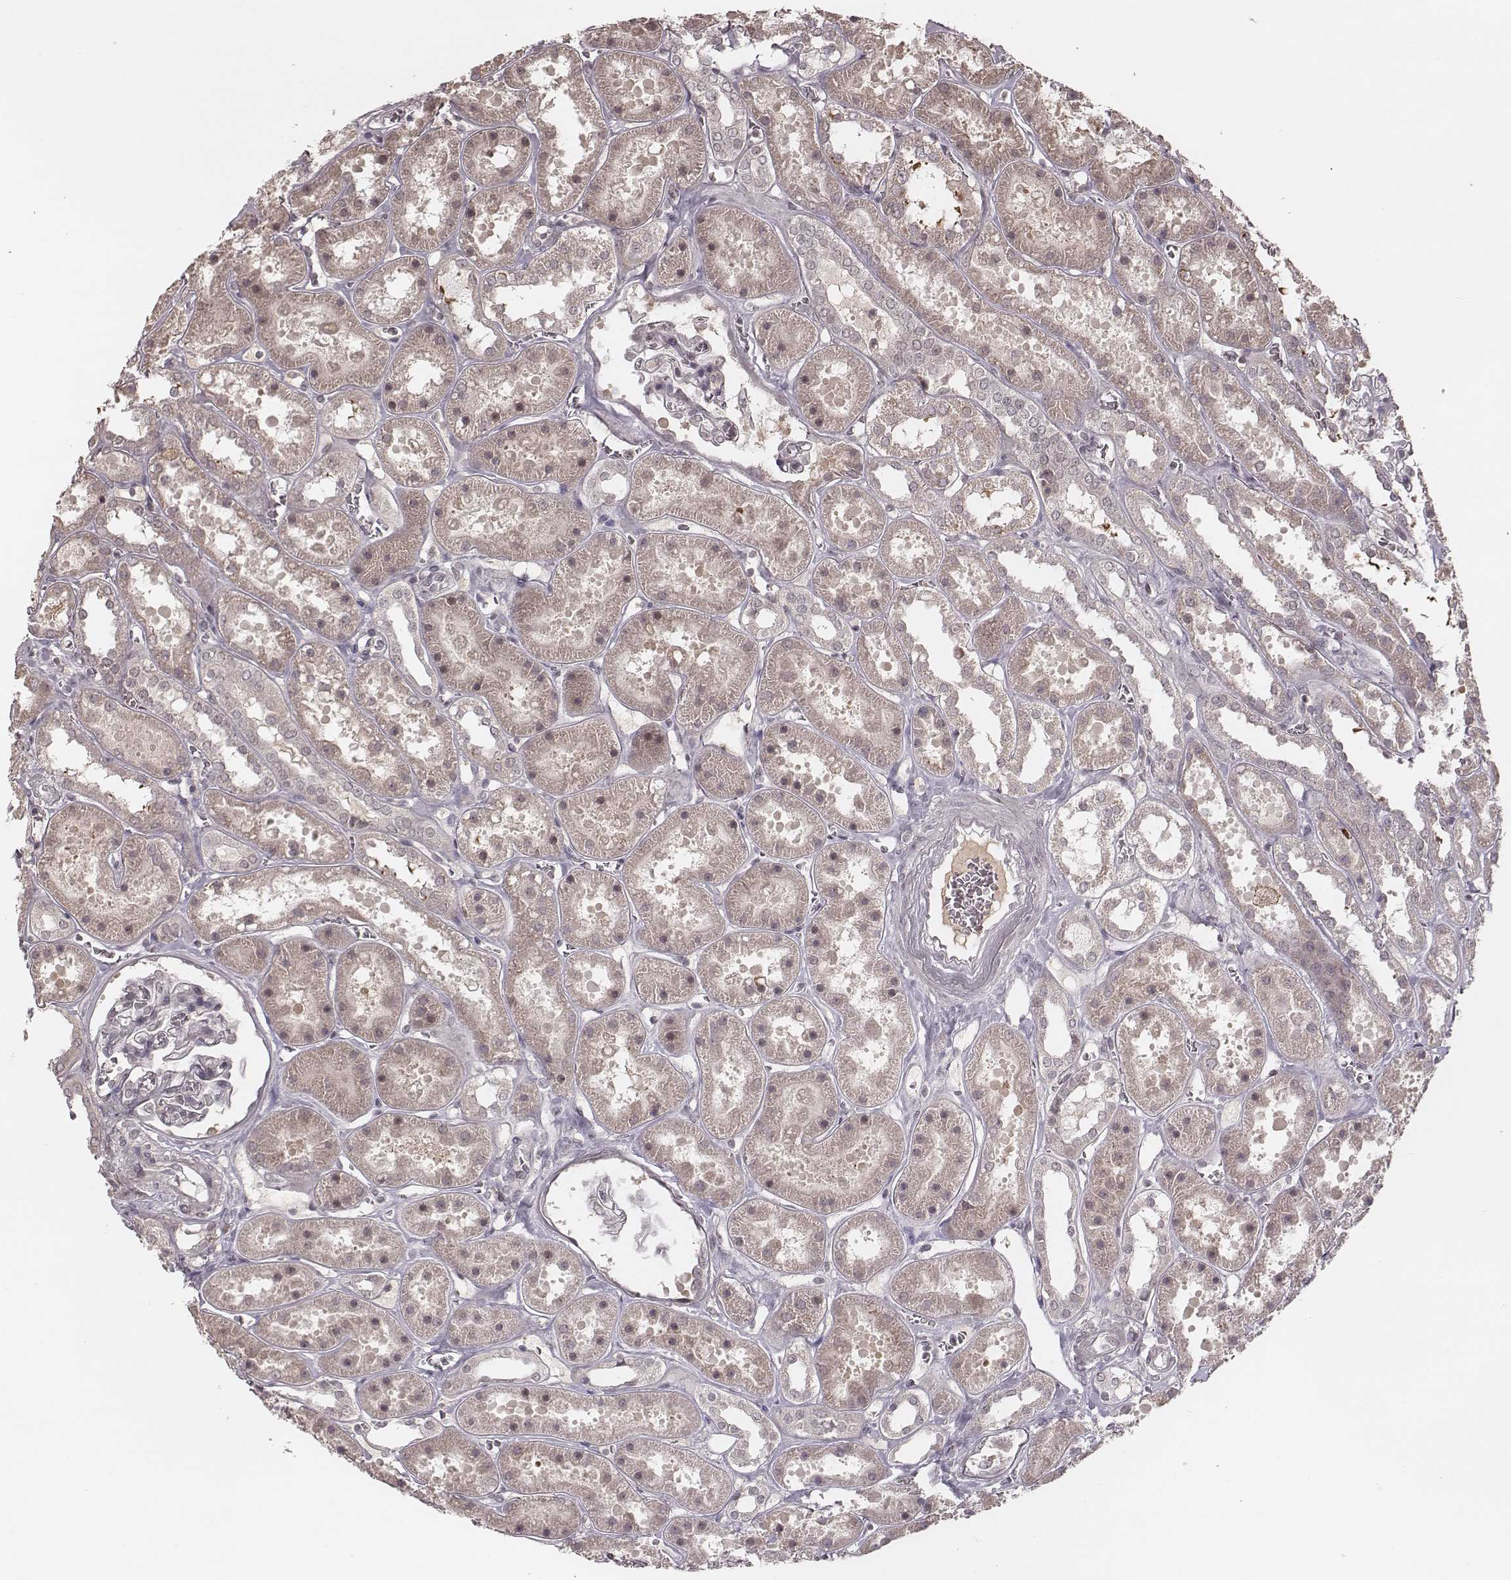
{"staining": {"intensity": "negative", "quantity": "none", "location": "none"}, "tissue": "kidney", "cell_type": "Cells in glomeruli", "image_type": "normal", "snomed": [{"axis": "morphology", "description": "Normal tissue, NOS"}, {"axis": "topography", "description": "Kidney"}], "caption": "Immunohistochemistry image of normal kidney: kidney stained with DAB (3,3'-diaminobenzidine) reveals no significant protein positivity in cells in glomeruli. (DAB (3,3'-diaminobenzidine) IHC with hematoxylin counter stain).", "gene": "IL5", "patient": {"sex": "female", "age": 41}}